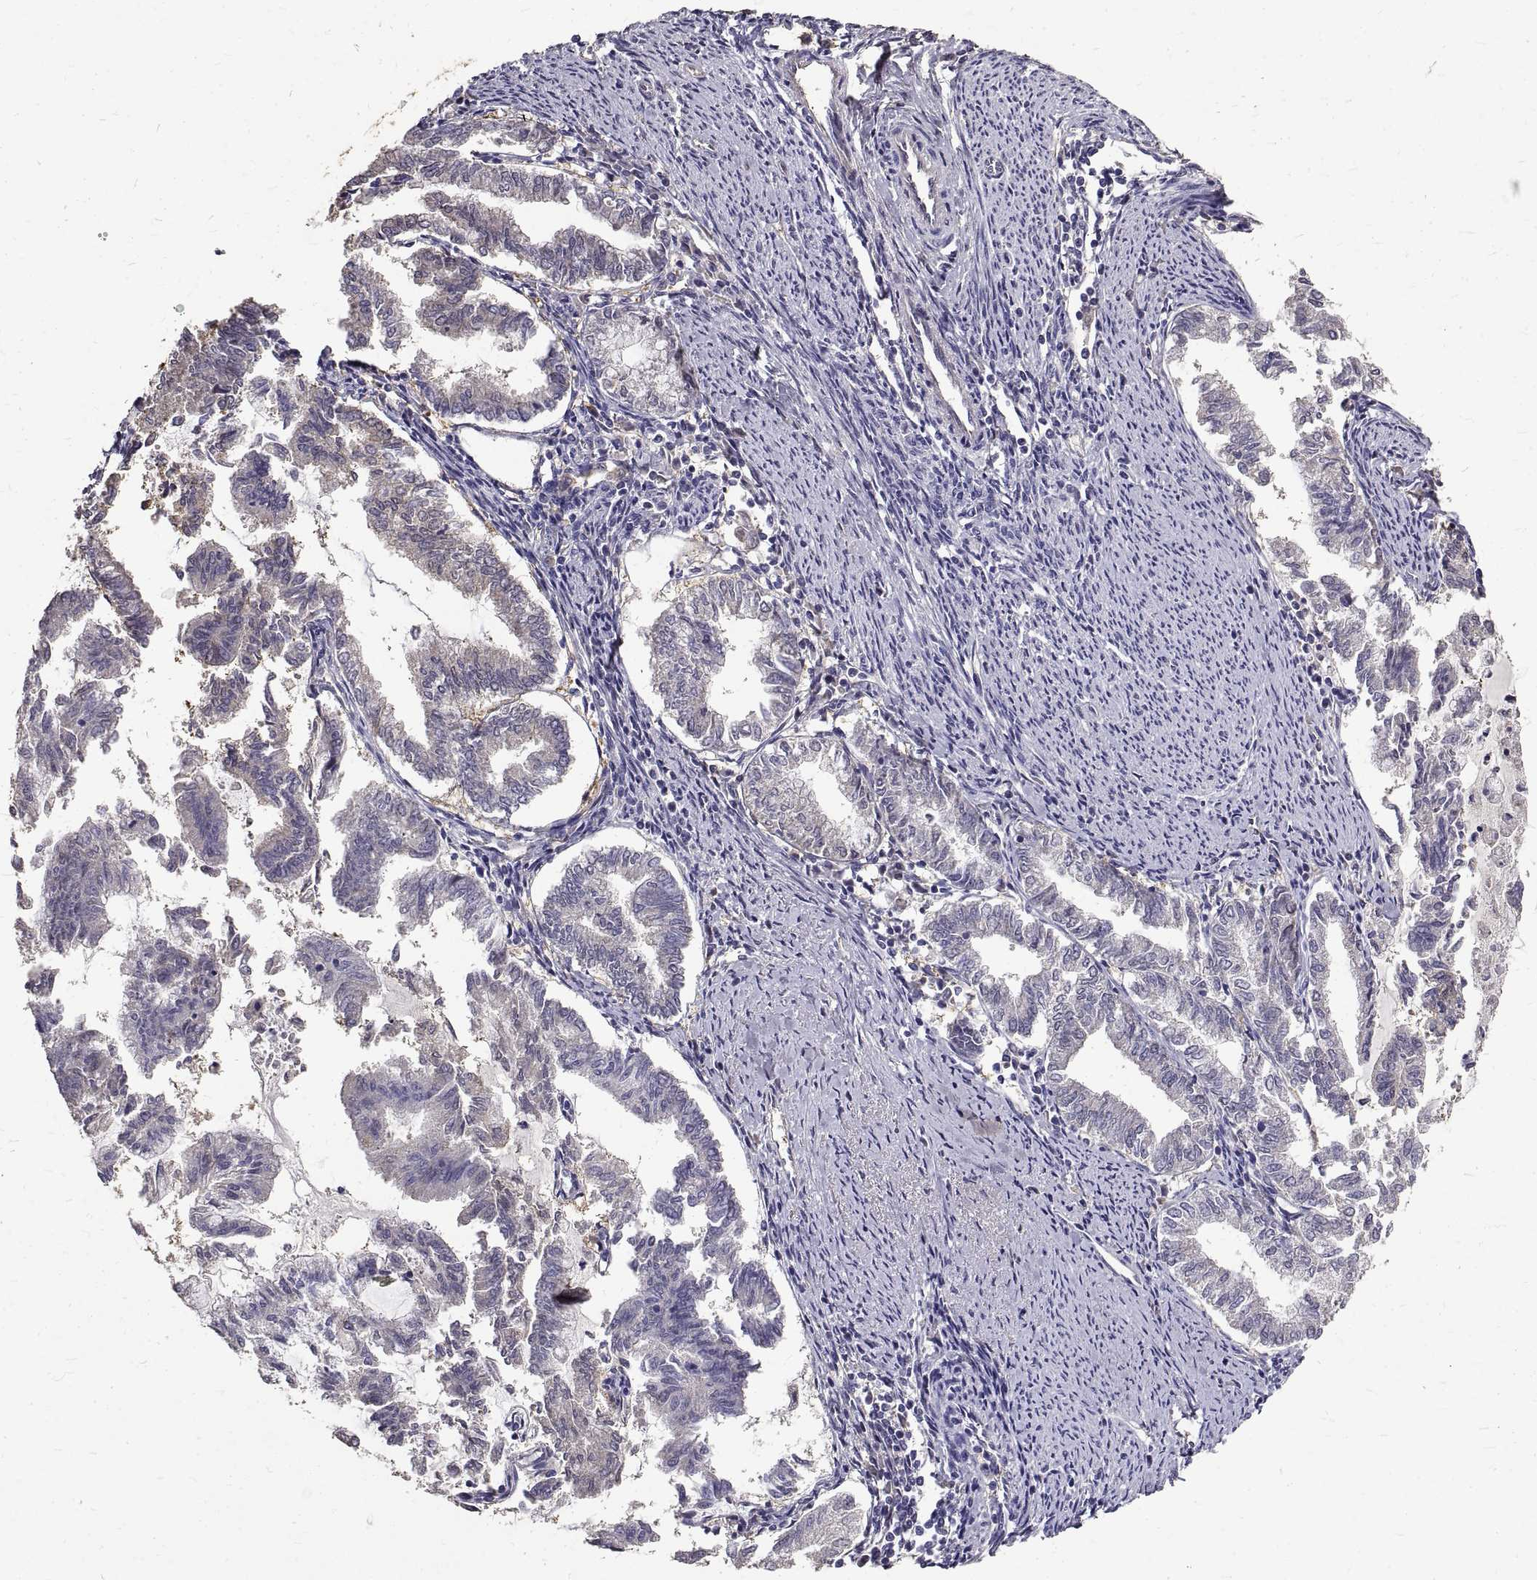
{"staining": {"intensity": "negative", "quantity": "none", "location": "none"}, "tissue": "endometrial cancer", "cell_type": "Tumor cells", "image_type": "cancer", "snomed": [{"axis": "morphology", "description": "Adenocarcinoma, NOS"}, {"axis": "topography", "description": "Endometrium"}], "caption": "This histopathology image is of adenocarcinoma (endometrial) stained with immunohistochemistry to label a protein in brown with the nuclei are counter-stained blue. There is no expression in tumor cells. (Stains: DAB (3,3'-diaminobenzidine) IHC with hematoxylin counter stain, Microscopy: brightfield microscopy at high magnification).", "gene": "PEA15", "patient": {"sex": "female", "age": 79}}